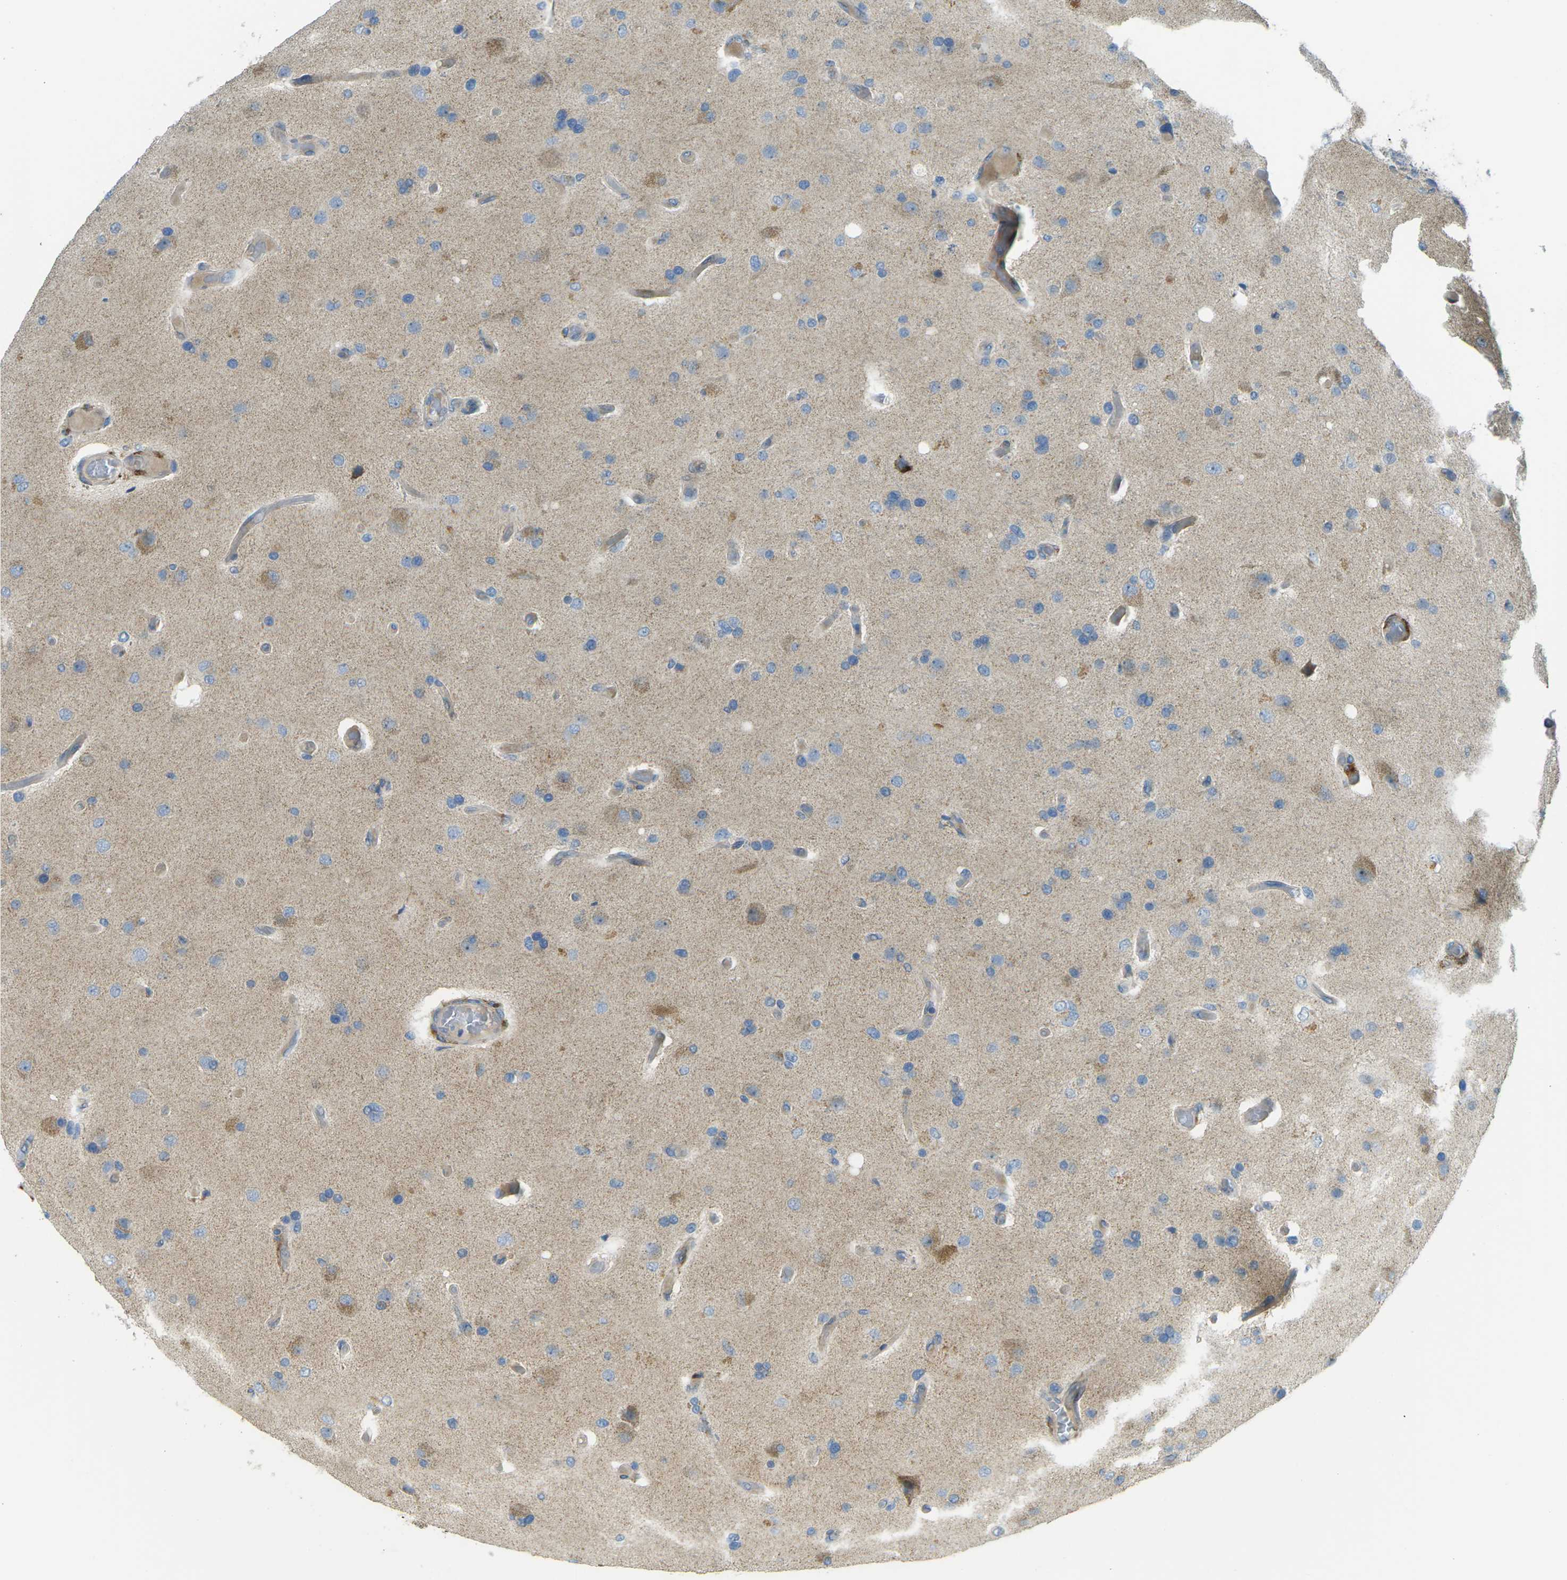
{"staining": {"intensity": "weak", "quantity": "25%-75%", "location": "cytoplasmic/membranous"}, "tissue": "glioma", "cell_type": "Tumor cells", "image_type": "cancer", "snomed": [{"axis": "morphology", "description": "Normal tissue, NOS"}, {"axis": "morphology", "description": "Glioma, malignant, High grade"}, {"axis": "topography", "description": "Cerebral cortex"}], "caption": "Immunohistochemical staining of glioma reveals low levels of weak cytoplasmic/membranous positivity in about 25%-75% of tumor cells.", "gene": "MYLK4", "patient": {"sex": "male", "age": 77}}